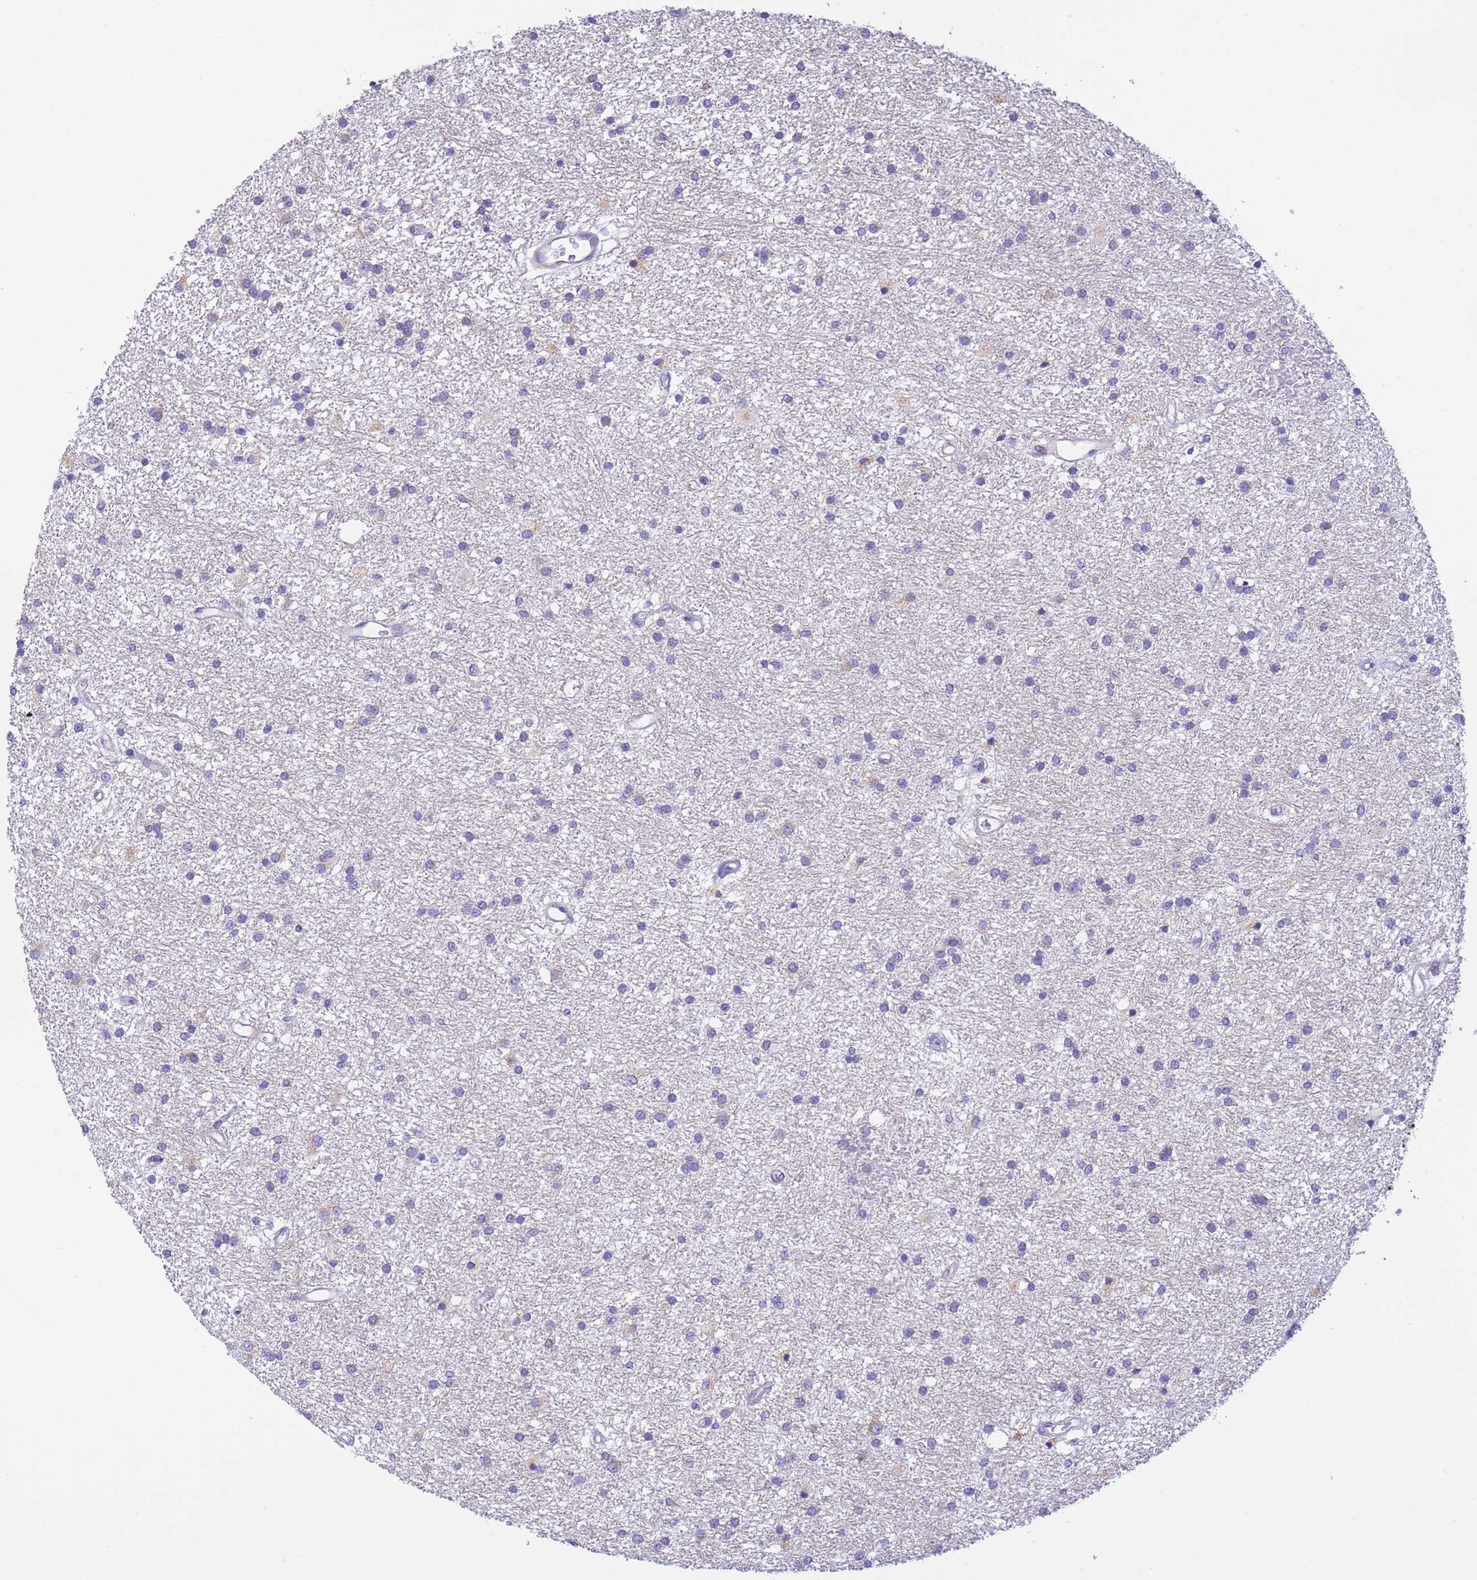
{"staining": {"intensity": "negative", "quantity": "none", "location": "none"}, "tissue": "glioma", "cell_type": "Tumor cells", "image_type": "cancer", "snomed": [{"axis": "morphology", "description": "Glioma, malignant, High grade"}, {"axis": "topography", "description": "Brain"}], "caption": "A high-resolution histopathology image shows immunohistochemistry staining of malignant glioma (high-grade), which reveals no significant staining in tumor cells.", "gene": "RHBDD3", "patient": {"sex": "male", "age": 77}}